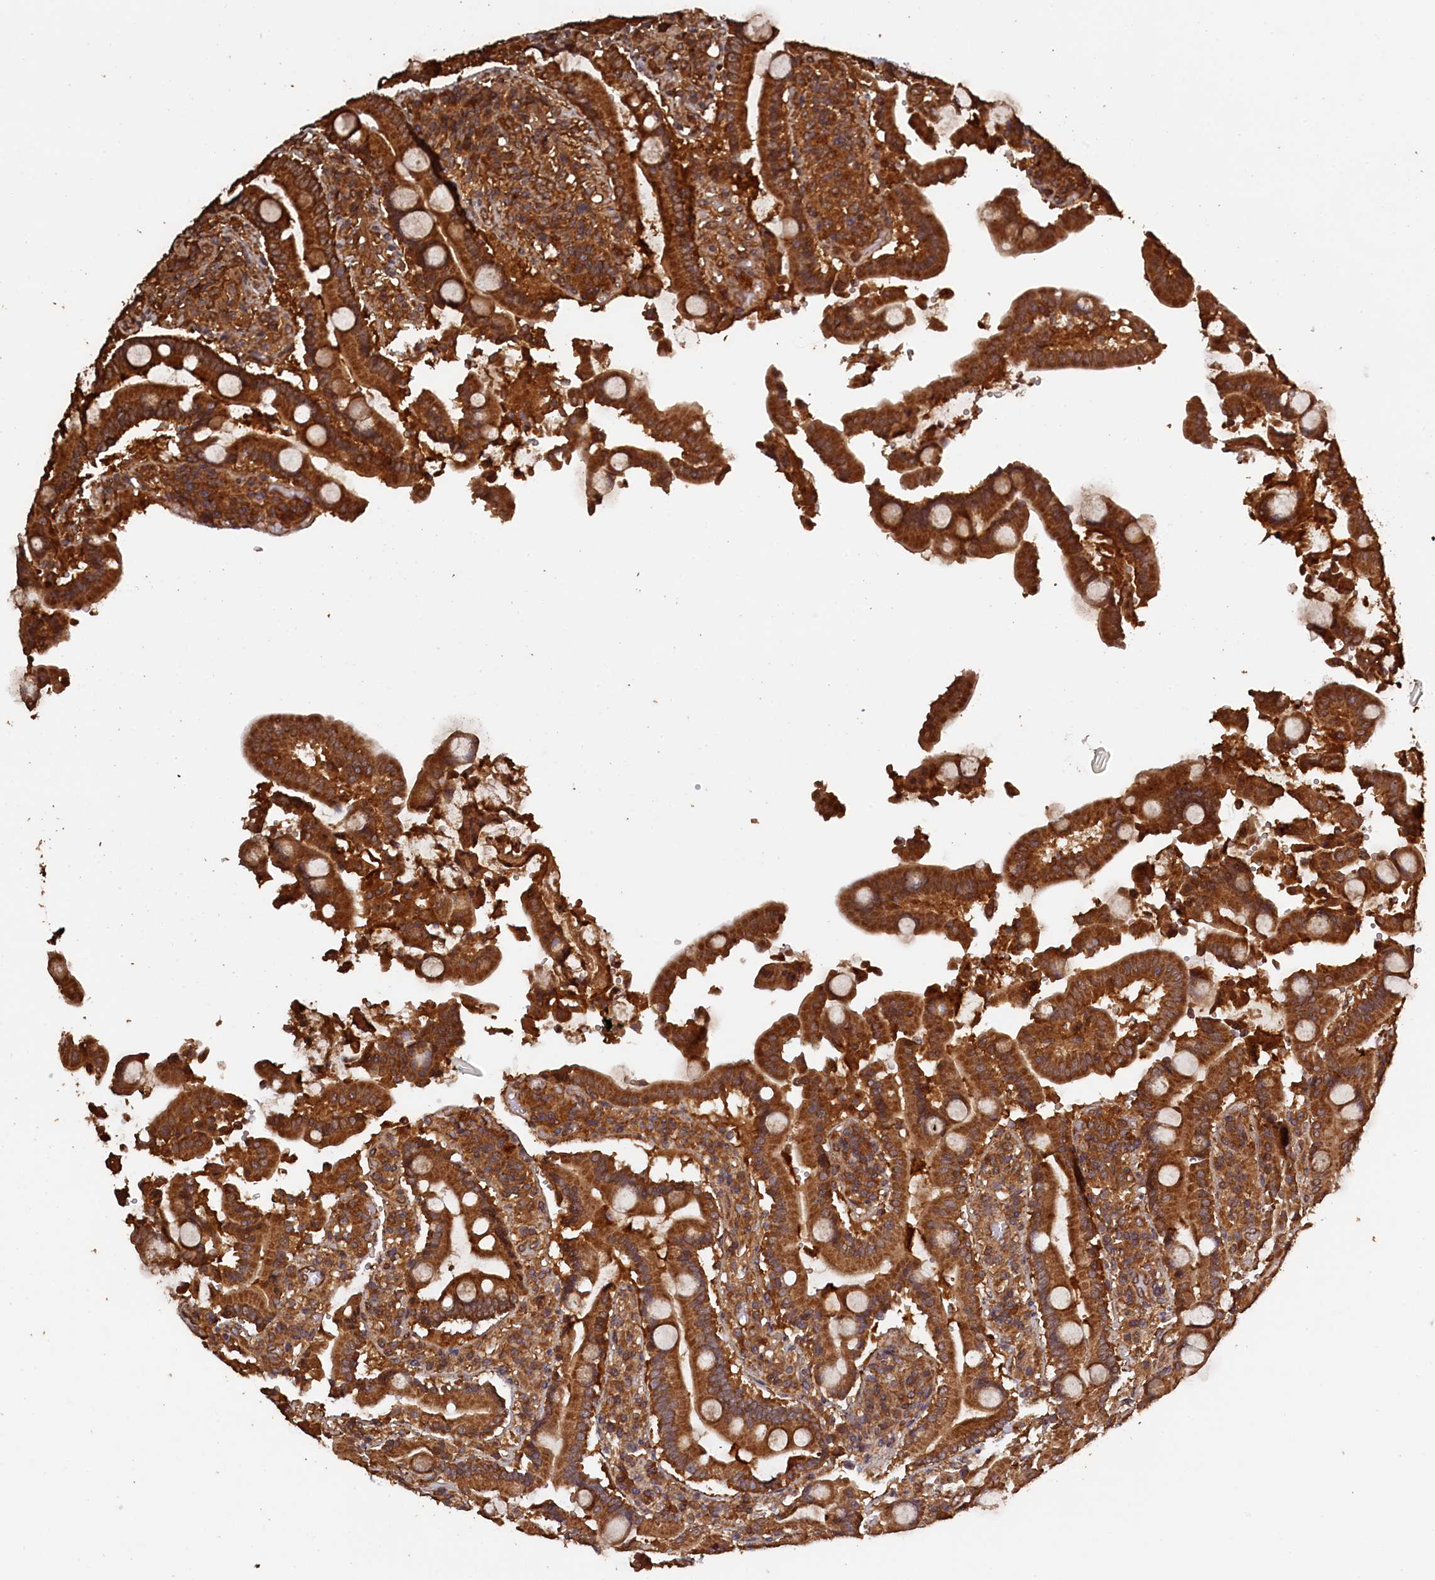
{"staining": {"intensity": "strong", "quantity": ">75%", "location": "cytoplasmic/membranous"}, "tissue": "duodenum", "cell_type": "Glandular cells", "image_type": "normal", "snomed": [{"axis": "morphology", "description": "Normal tissue, NOS"}, {"axis": "topography", "description": "Small intestine, NOS"}], "caption": "This is an image of IHC staining of unremarkable duodenum, which shows strong expression in the cytoplasmic/membranous of glandular cells.", "gene": "SNX33", "patient": {"sex": "female", "age": 71}}